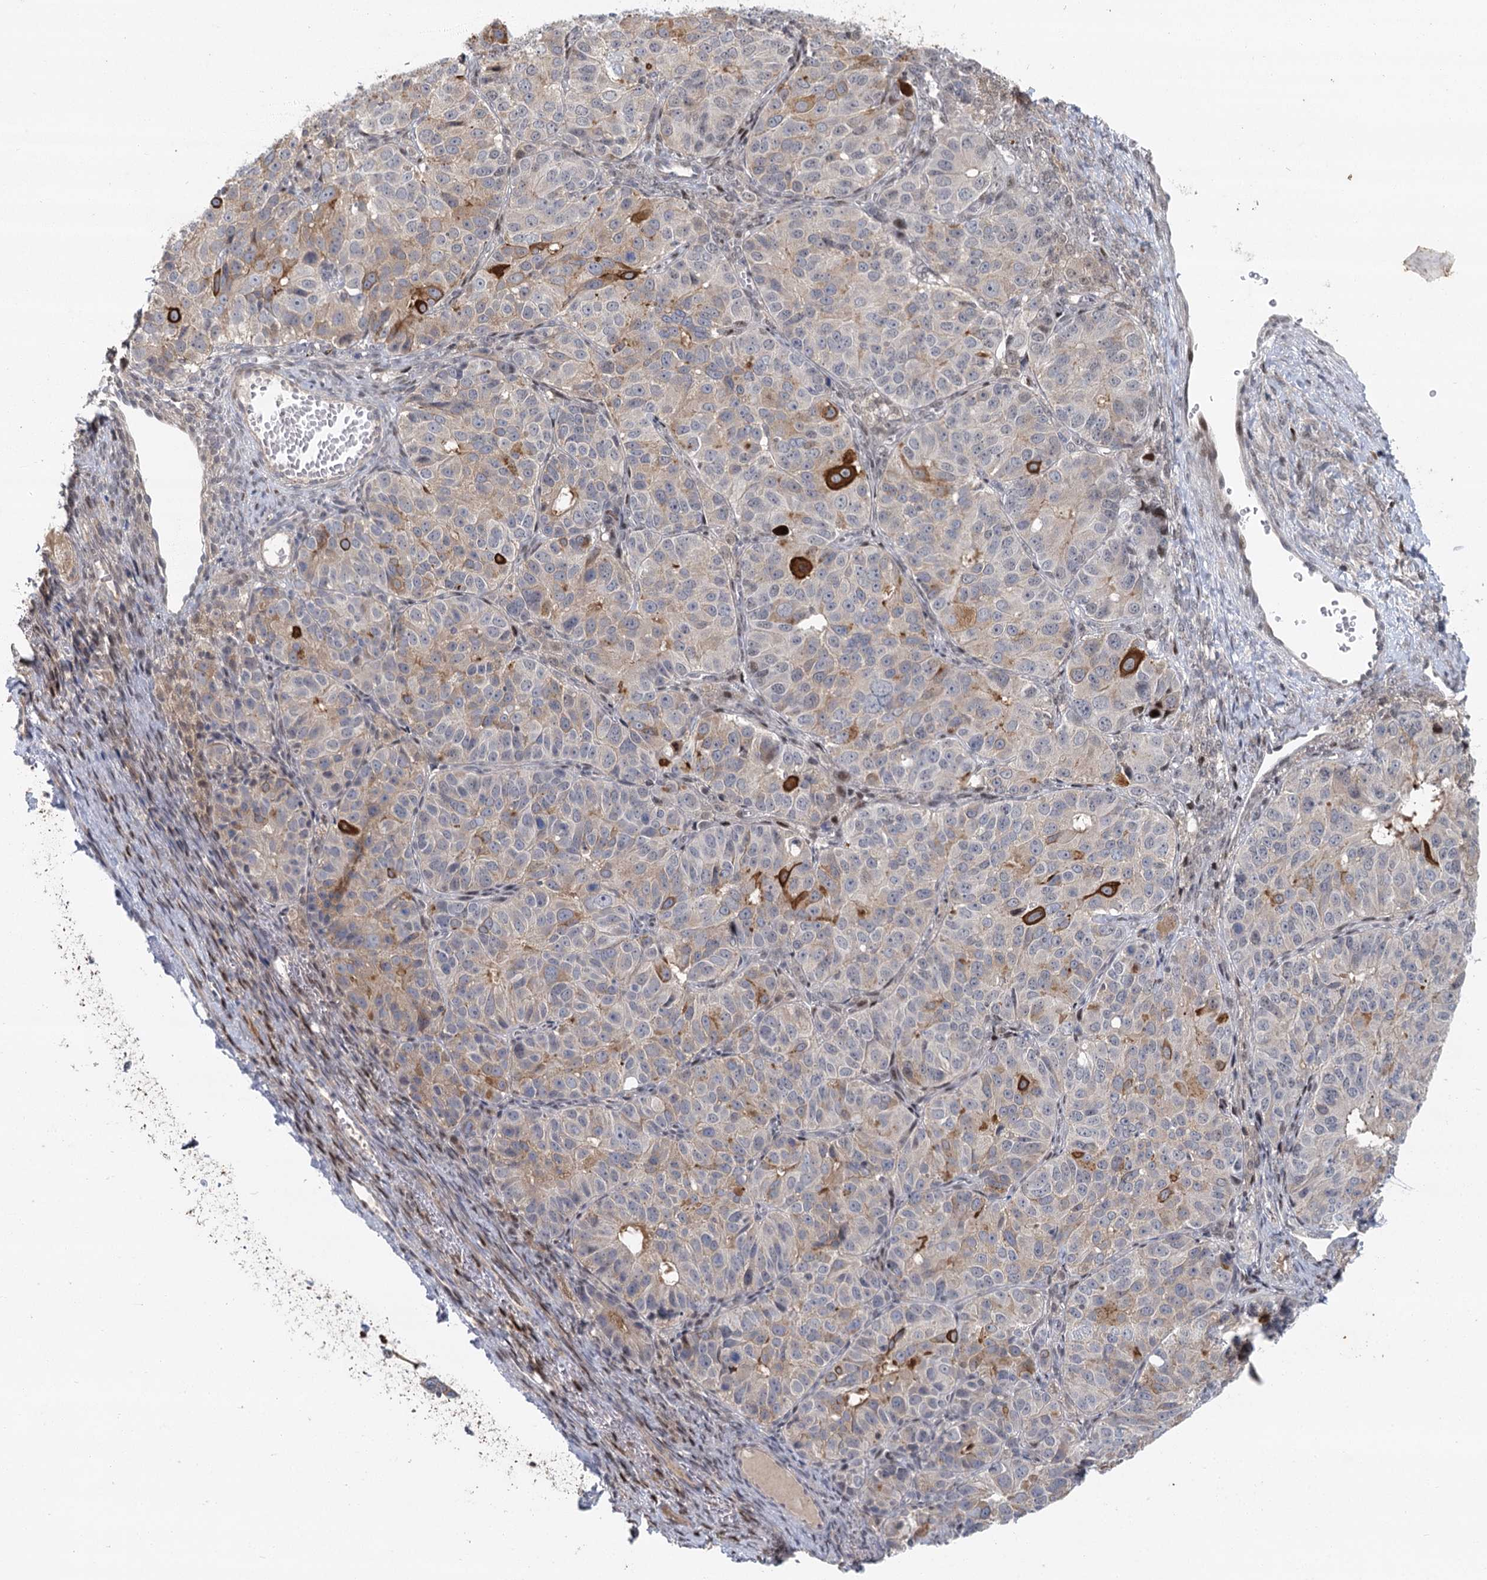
{"staining": {"intensity": "strong", "quantity": "<25%", "location": "cytoplasmic/membranous"}, "tissue": "ovarian cancer", "cell_type": "Tumor cells", "image_type": "cancer", "snomed": [{"axis": "morphology", "description": "Carcinoma, endometroid"}, {"axis": "topography", "description": "Ovary"}], "caption": "Immunohistochemistry (IHC) histopathology image of ovarian cancer stained for a protein (brown), which displays medium levels of strong cytoplasmic/membranous positivity in approximately <25% of tumor cells.", "gene": "IL11RA", "patient": {"sex": "female", "age": 51}}